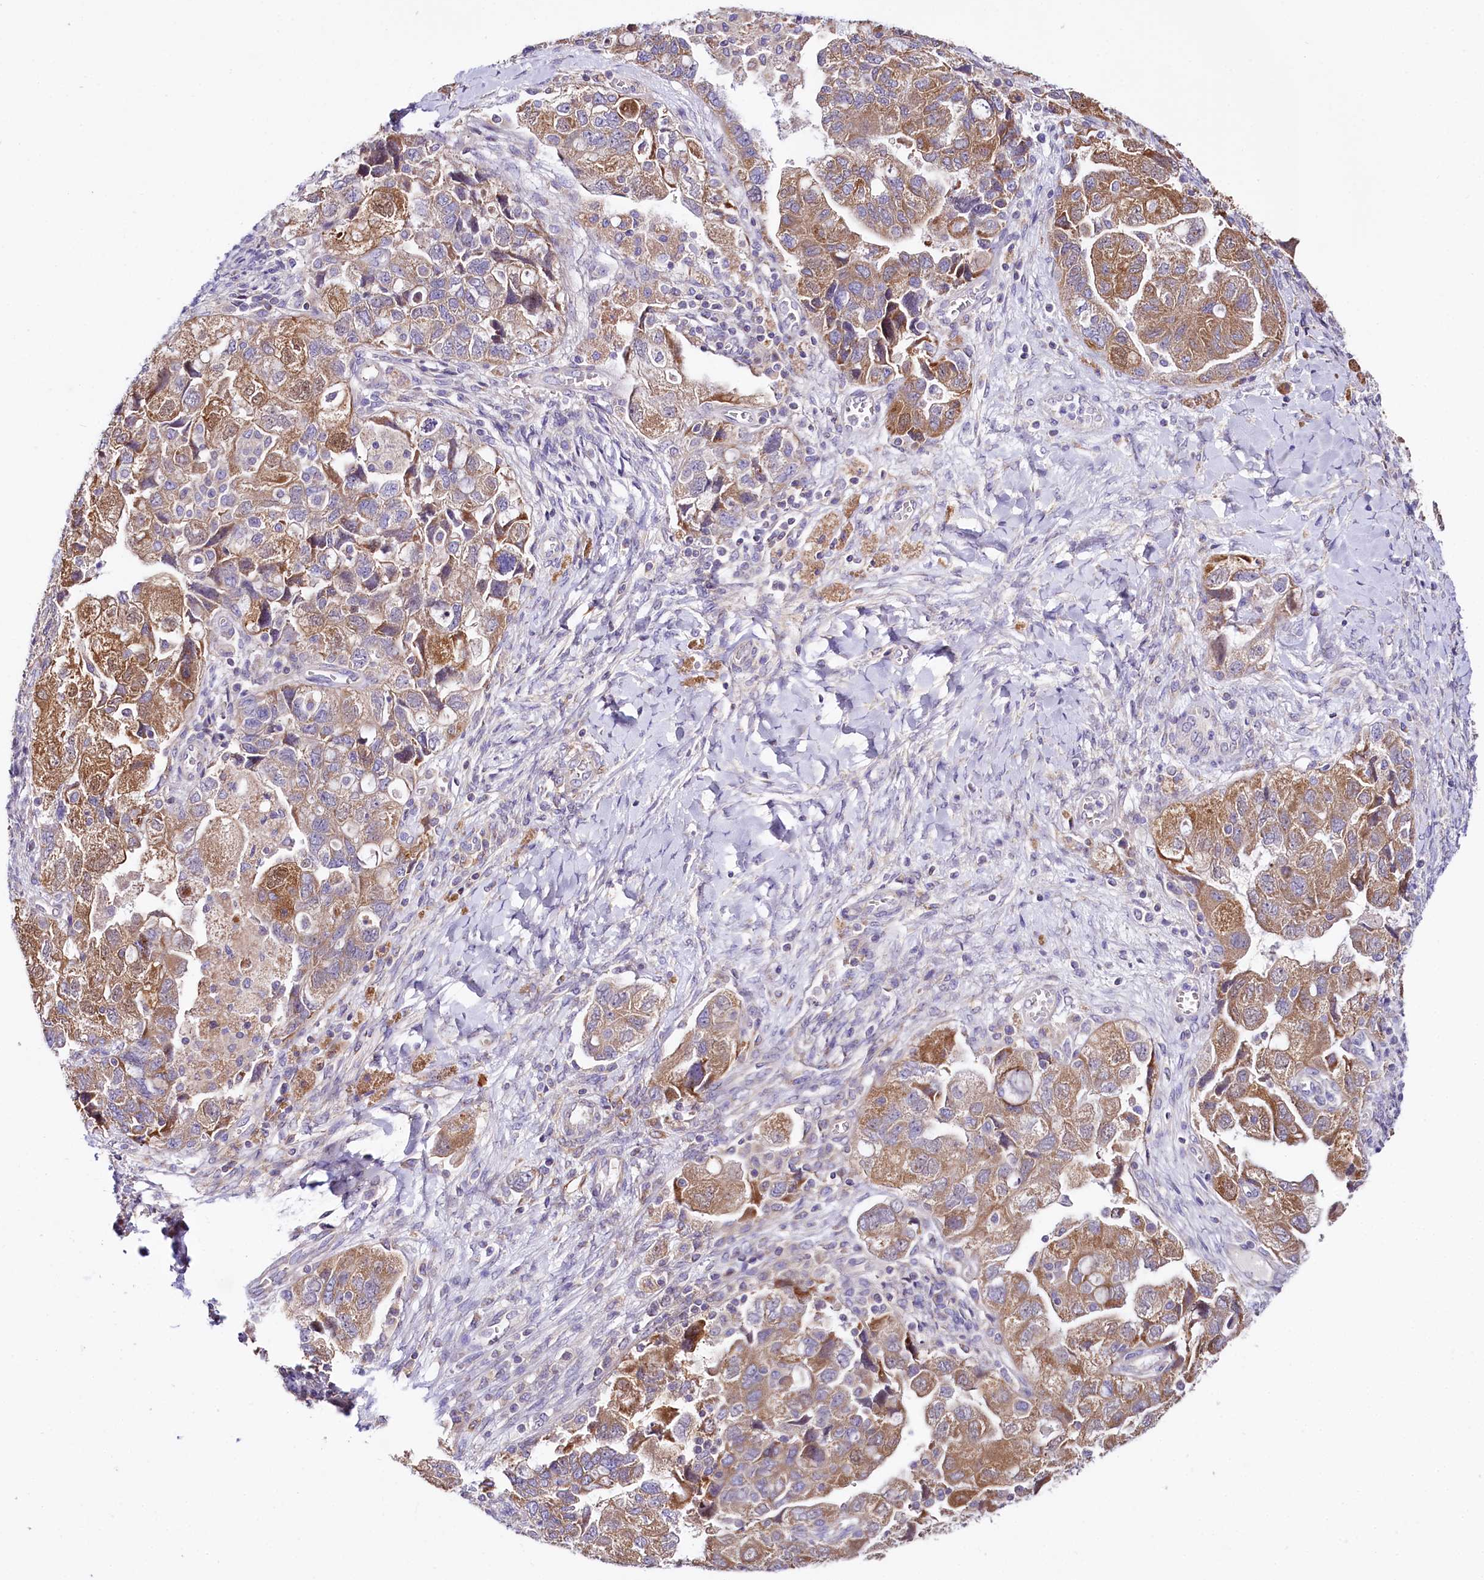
{"staining": {"intensity": "moderate", "quantity": ">75%", "location": "cytoplasmic/membranous"}, "tissue": "ovarian cancer", "cell_type": "Tumor cells", "image_type": "cancer", "snomed": [{"axis": "morphology", "description": "Carcinoma, NOS"}, {"axis": "morphology", "description": "Cystadenocarcinoma, serous, NOS"}, {"axis": "topography", "description": "Ovary"}], "caption": "Immunohistochemistry (IHC) of human ovarian carcinoma displays medium levels of moderate cytoplasmic/membranous expression in about >75% of tumor cells.", "gene": "CEP295", "patient": {"sex": "female", "age": 69}}